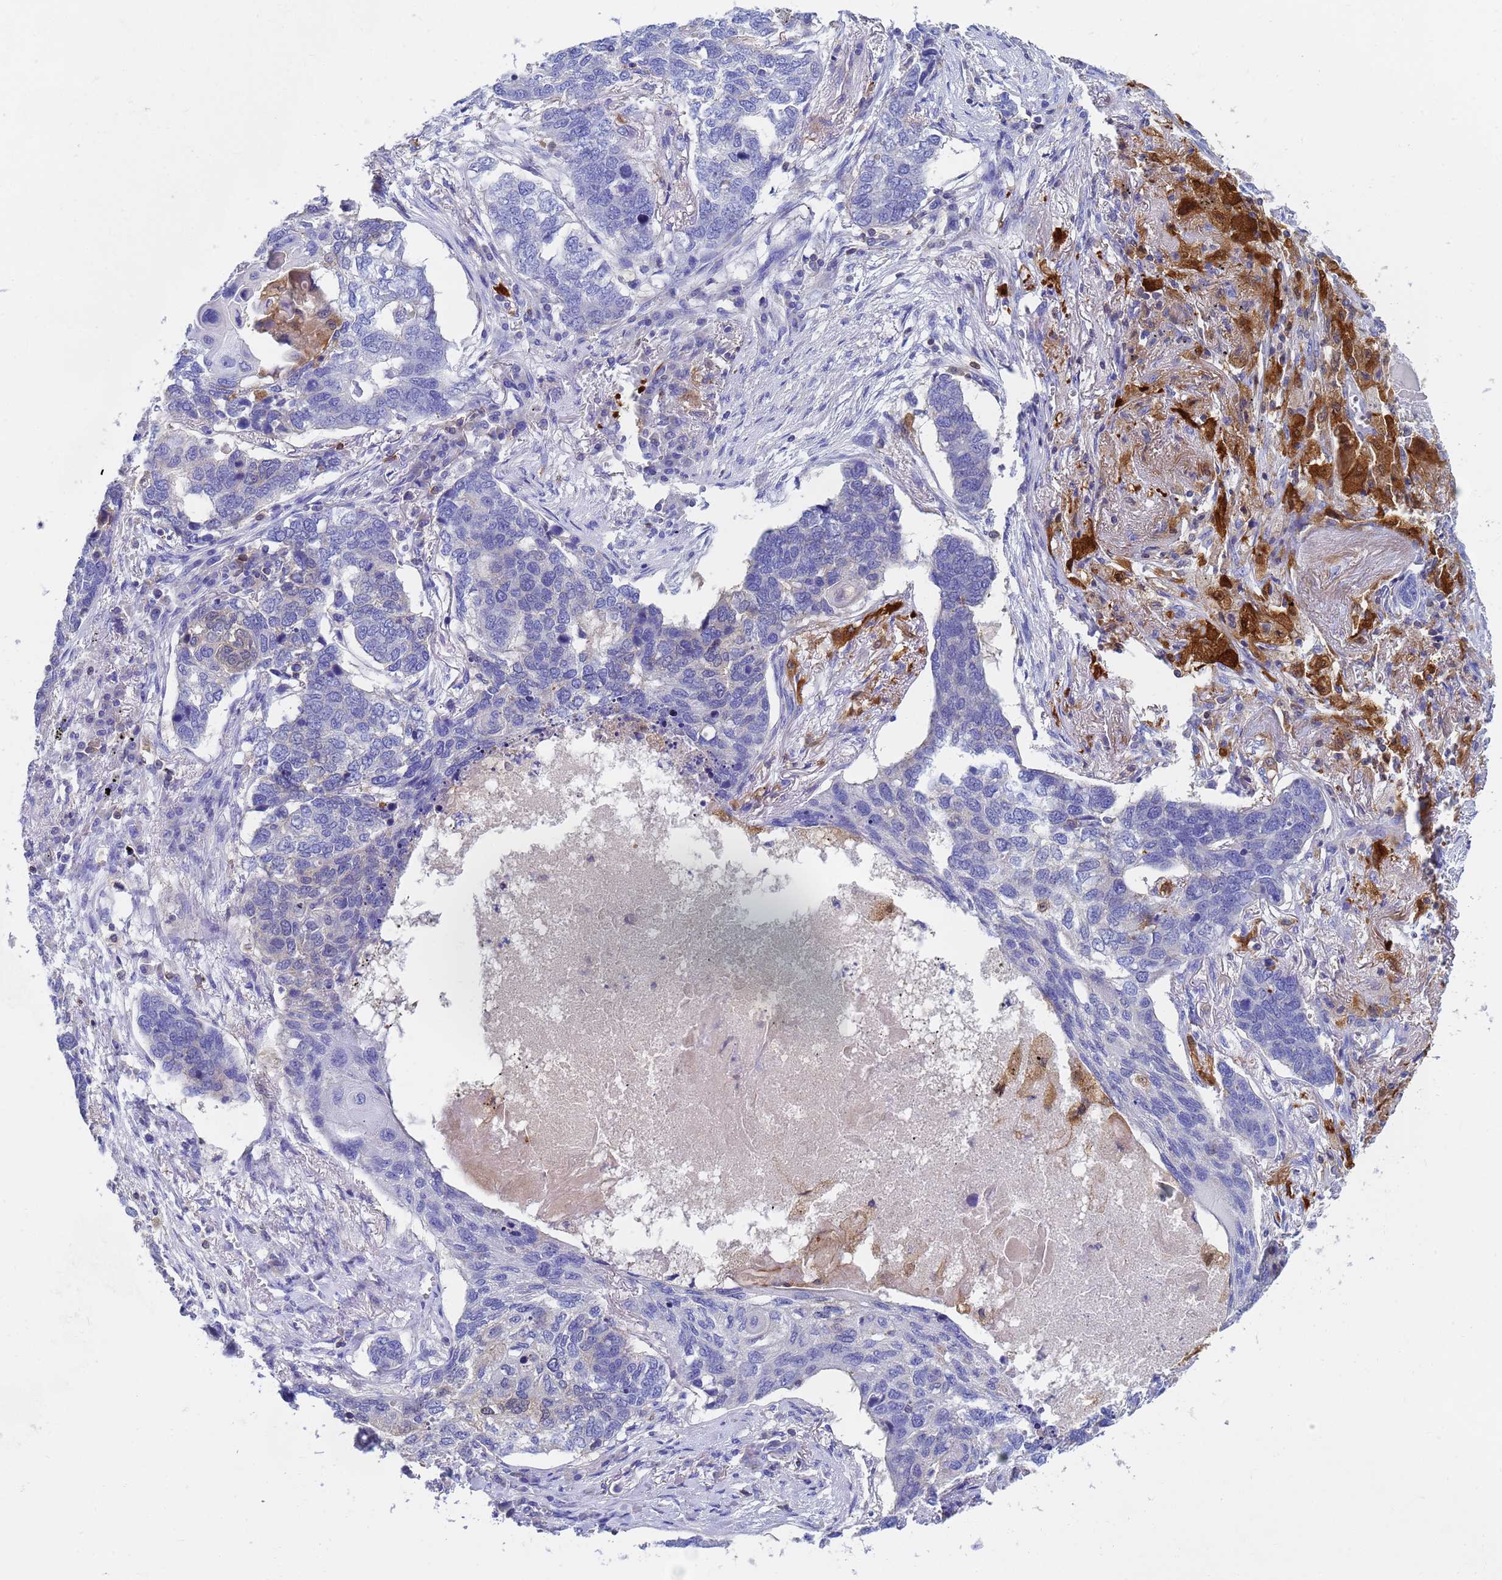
{"staining": {"intensity": "negative", "quantity": "none", "location": "none"}, "tissue": "lung cancer", "cell_type": "Tumor cells", "image_type": "cancer", "snomed": [{"axis": "morphology", "description": "Squamous cell carcinoma, NOS"}, {"axis": "topography", "description": "Lung"}], "caption": "IHC photomicrograph of neoplastic tissue: lung cancer stained with DAB exhibits no significant protein expression in tumor cells.", "gene": "GCHFR", "patient": {"sex": "female", "age": 63}}